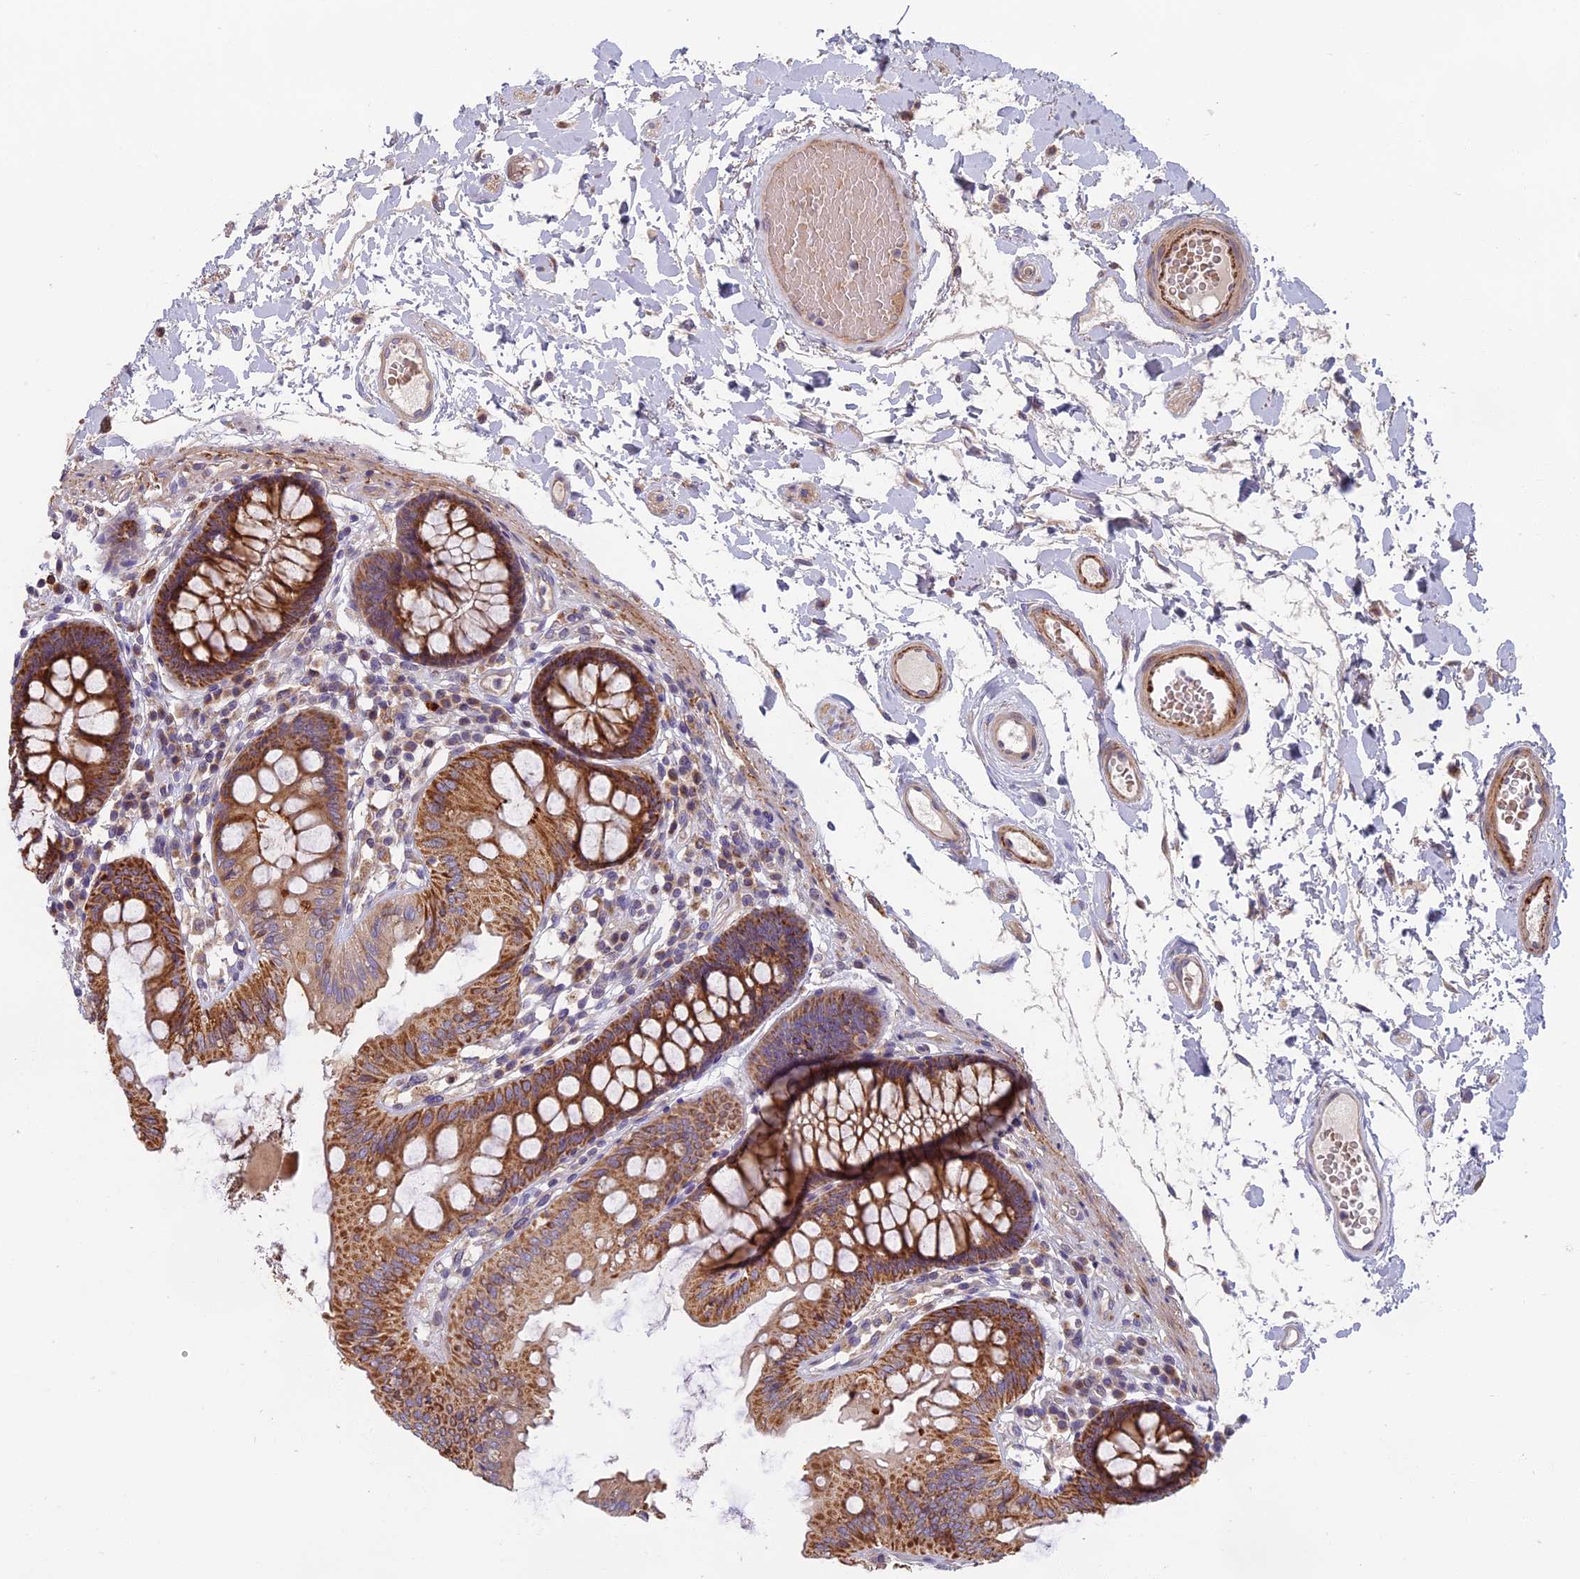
{"staining": {"intensity": "moderate", "quantity": "25%-75%", "location": "cytoplasmic/membranous"}, "tissue": "colon", "cell_type": "Endothelial cells", "image_type": "normal", "snomed": [{"axis": "morphology", "description": "Normal tissue, NOS"}, {"axis": "topography", "description": "Colon"}], "caption": "Protein expression by immunohistochemistry reveals moderate cytoplasmic/membranous staining in about 25%-75% of endothelial cells in normal colon.", "gene": "EDAR", "patient": {"sex": "male", "age": 84}}